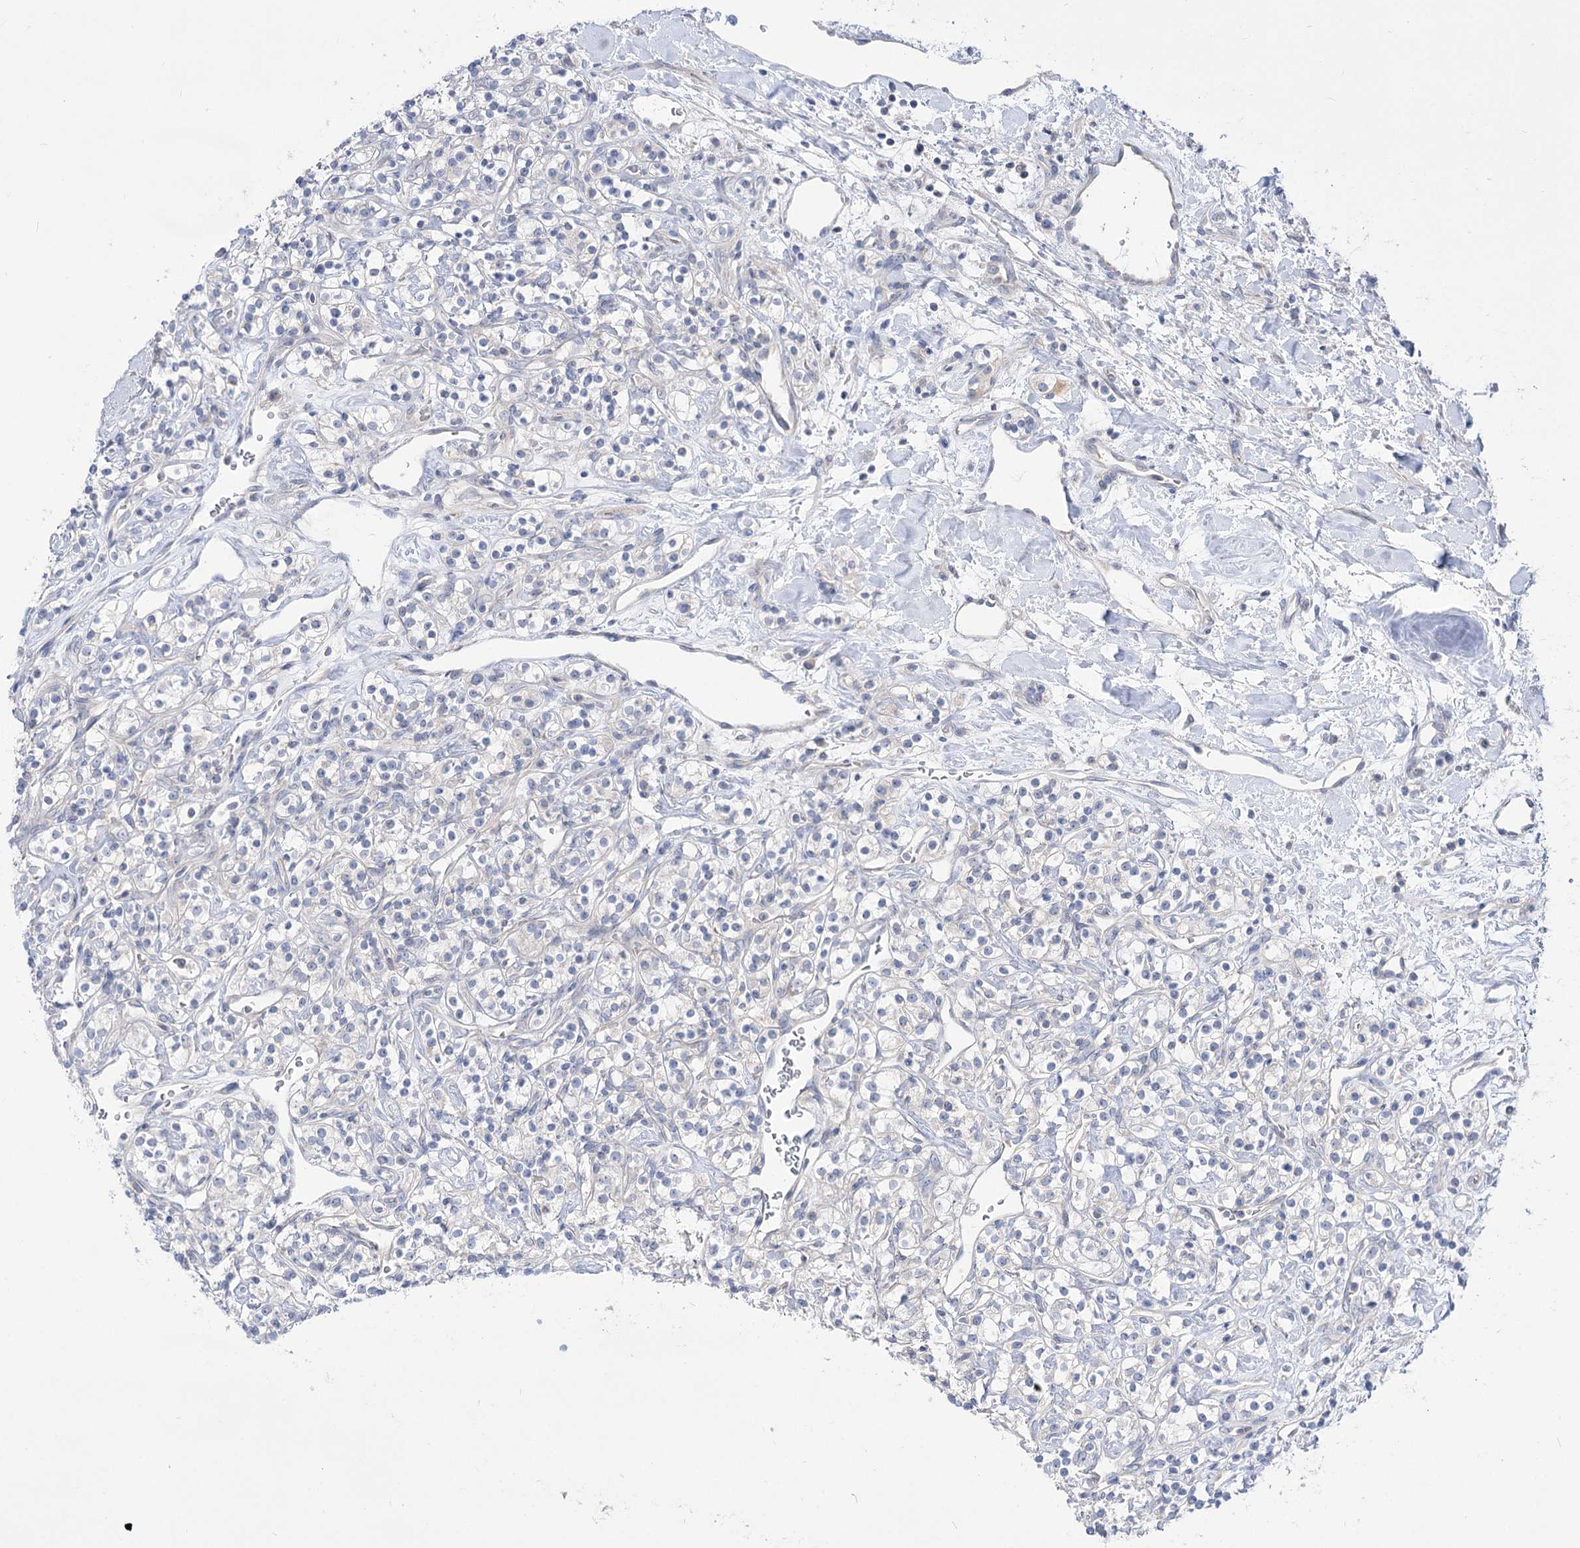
{"staining": {"intensity": "negative", "quantity": "none", "location": "none"}, "tissue": "renal cancer", "cell_type": "Tumor cells", "image_type": "cancer", "snomed": [{"axis": "morphology", "description": "Adenocarcinoma, NOS"}, {"axis": "topography", "description": "Kidney"}], "caption": "Renal cancer was stained to show a protein in brown. There is no significant staining in tumor cells.", "gene": "HELT", "patient": {"sex": "male", "age": 77}}